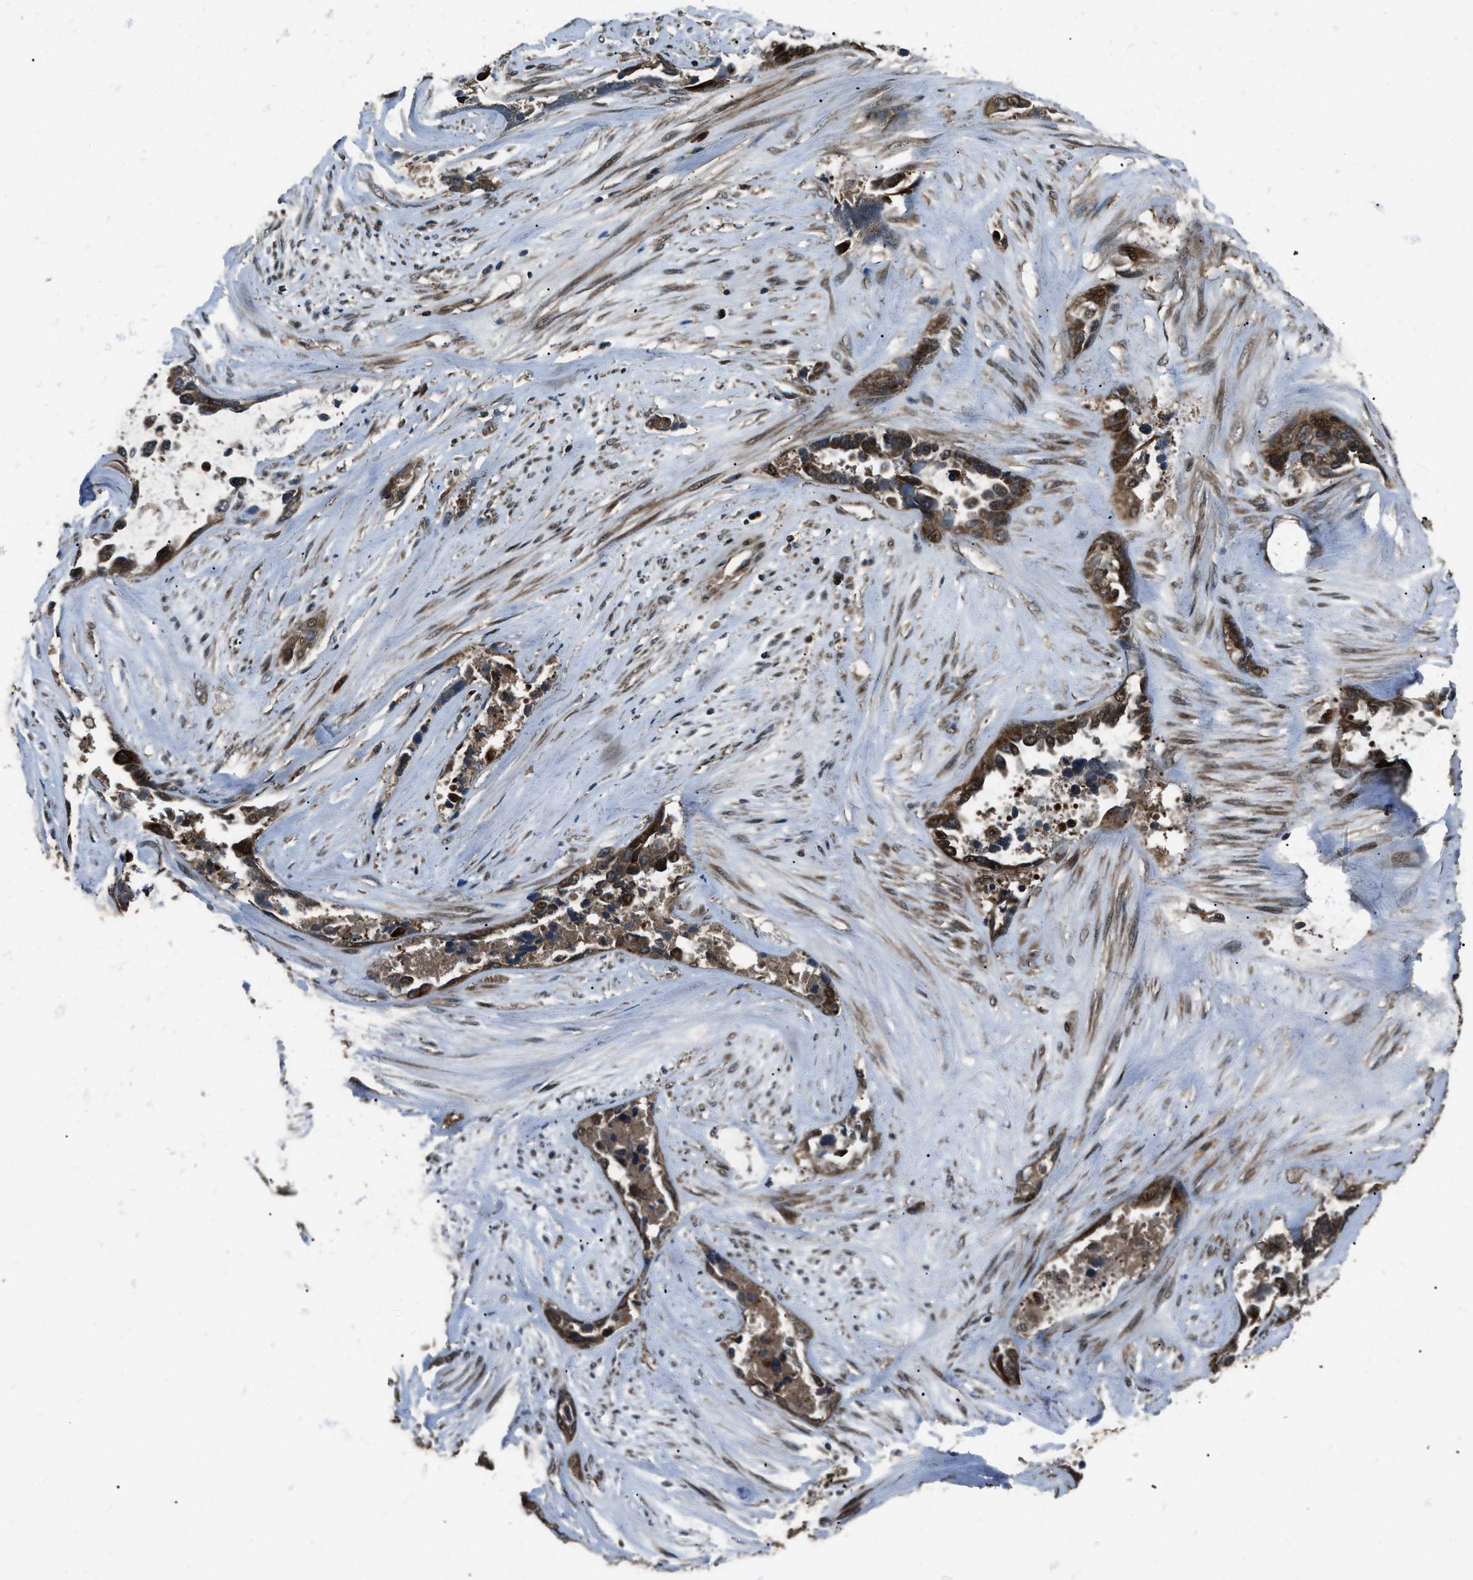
{"staining": {"intensity": "moderate", "quantity": ">75%", "location": "cytoplasmic/membranous"}, "tissue": "ovarian cancer", "cell_type": "Tumor cells", "image_type": "cancer", "snomed": [{"axis": "morphology", "description": "Cystadenocarcinoma, serous, NOS"}, {"axis": "topography", "description": "Ovary"}], "caption": "Ovarian cancer (serous cystadenocarcinoma) stained with a brown dye demonstrates moderate cytoplasmic/membranous positive staining in about >75% of tumor cells.", "gene": "IRAK4", "patient": {"sex": "female", "age": 44}}